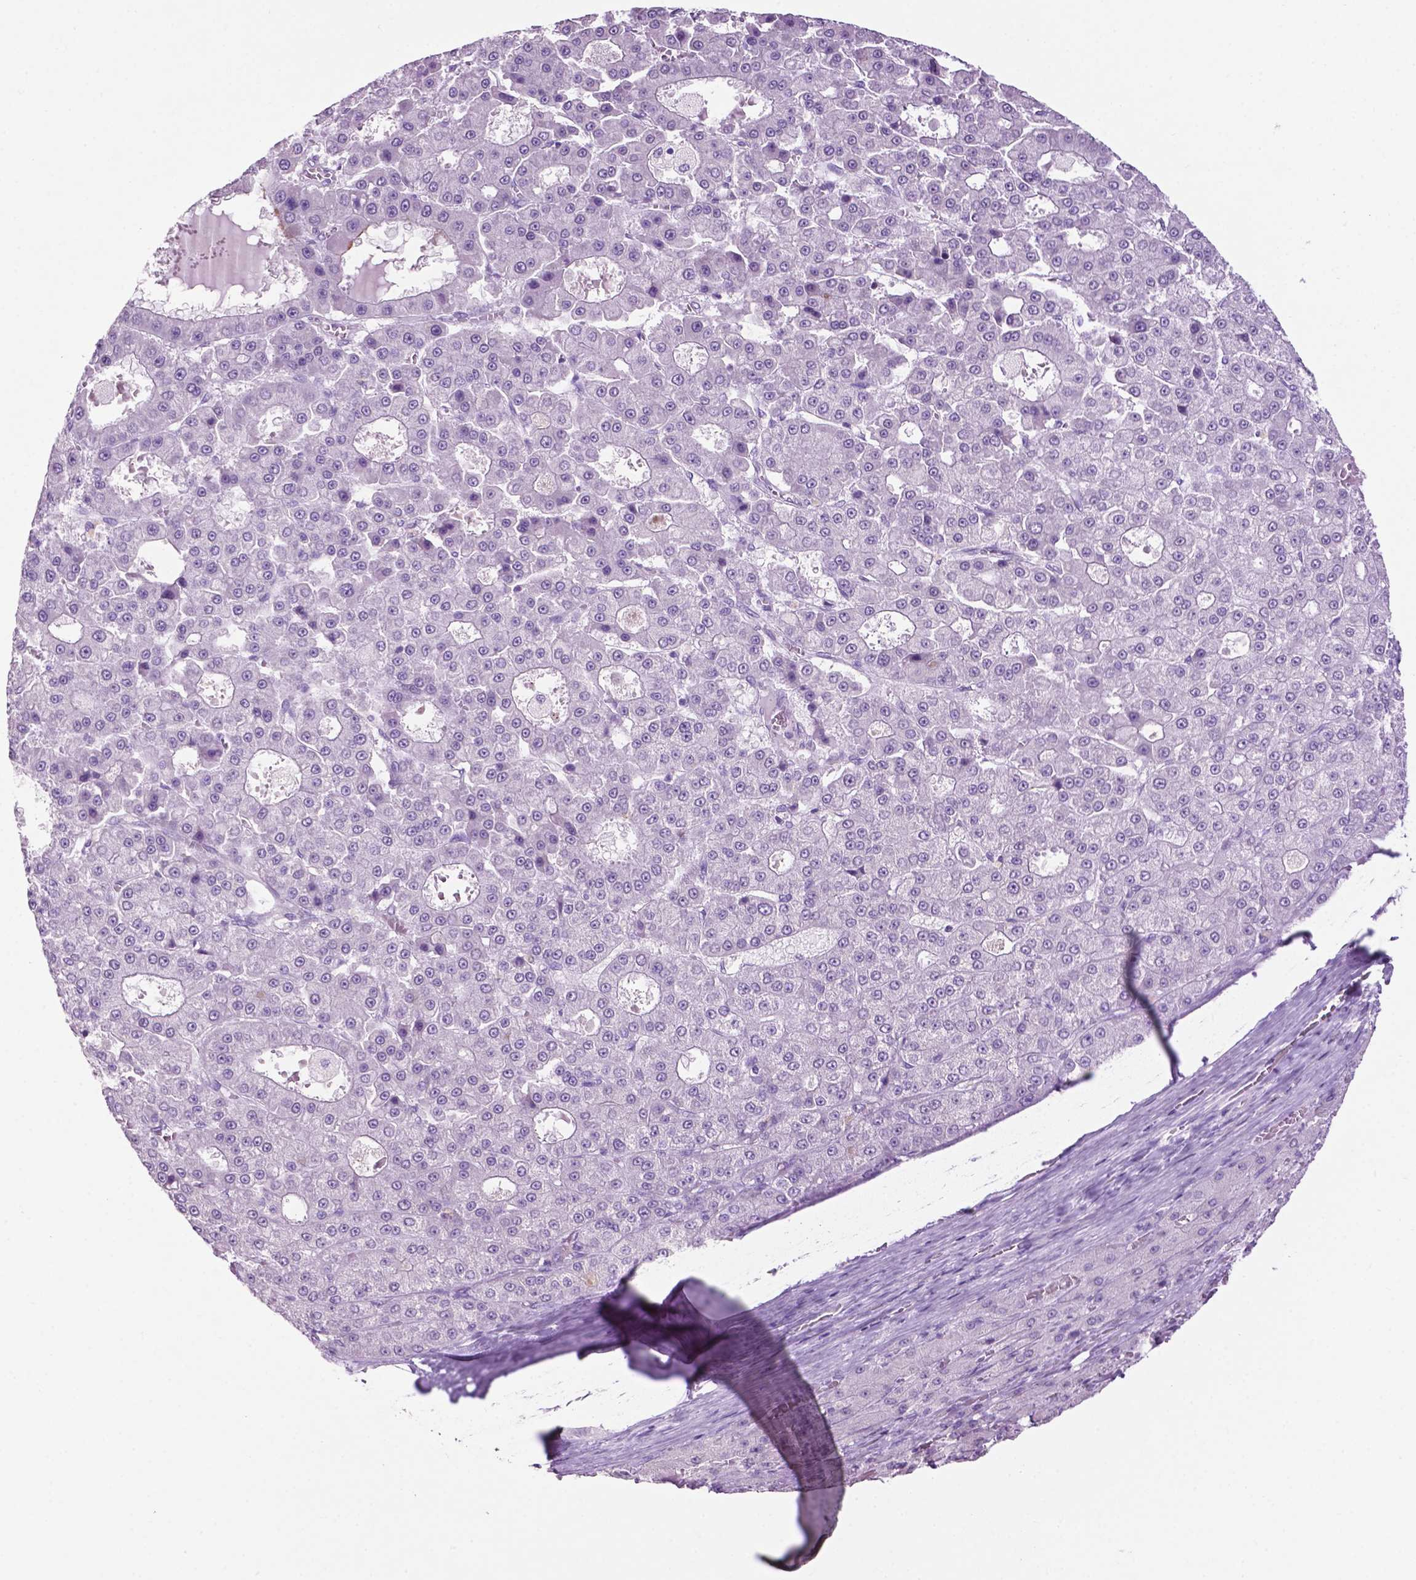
{"staining": {"intensity": "negative", "quantity": "none", "location": "none"}, "tissue": "liver cancer", "cell_type": "Tumor cells", "image_type": "cancer", "snomed": [{"axis": "morphology", "description": "Carcinoma, Hepatocellular, NOS"}, {"axis": "topography", "description": "Liver"}], "caption": "Liver cancer stained for a protein using immunohistochemistry demonstrates no staining tumor cells.", "gene": "PHGR1", "patient": {"sex": "male", "age": 70}}